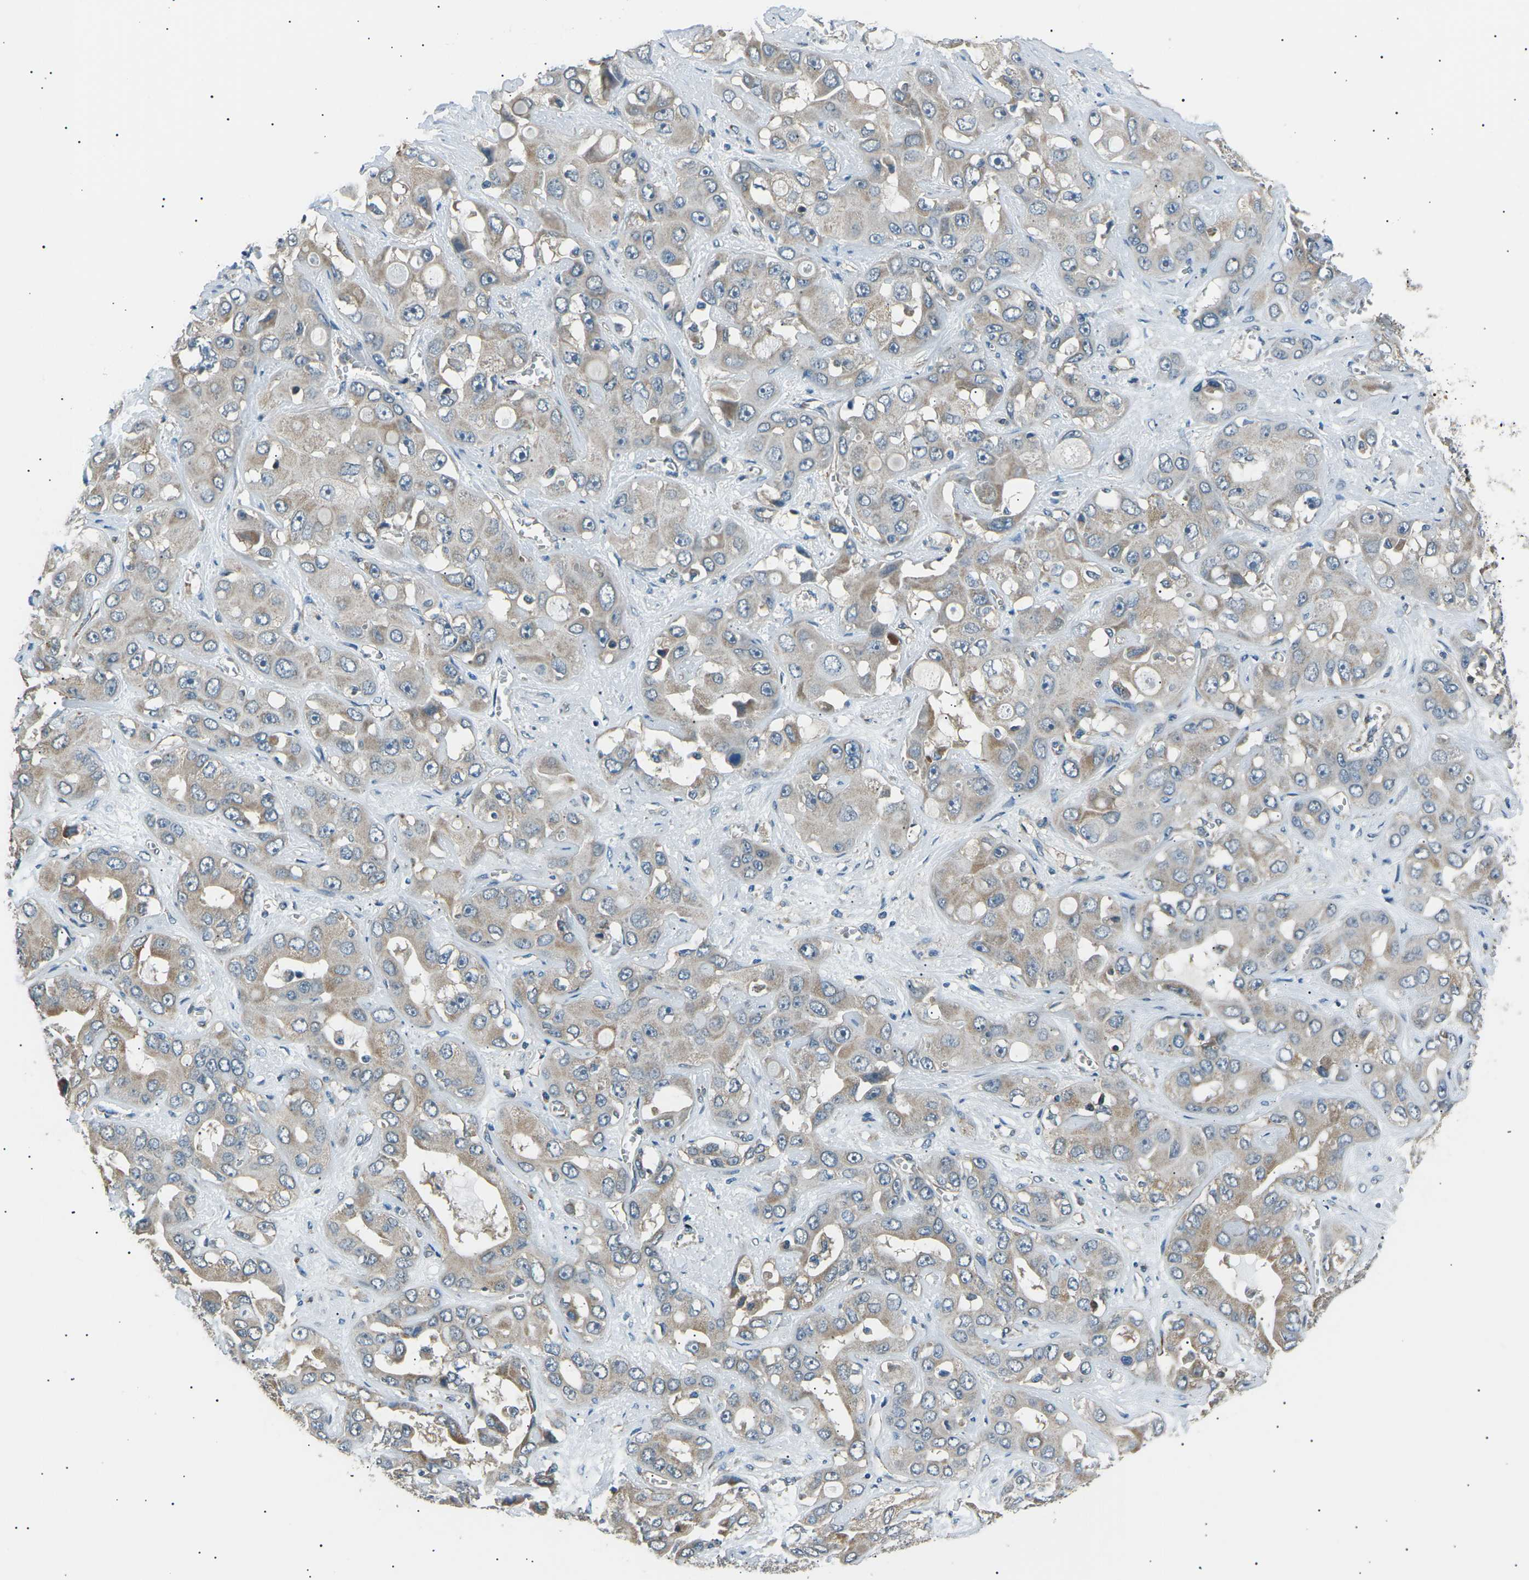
{"staining": {"intensity": "weak", "quantity": "25%-75%", "location": "cytoplasmic/membranous"}, "tissue": "liver cancer", "cell_type": "Tumor cells", "image_type": "cancer", "snomed": [{"axis": "morphology", "description": "Cholangiocarcinoma"}, {"axis": "topography", "description": "Liver"}], "caption": "Human cholangiocarcinoma (liver) stained with a protein marker reveals weak staining in tumor cells.", "gene": "SLK", "patient": {"sex": "female", "age": 52}}